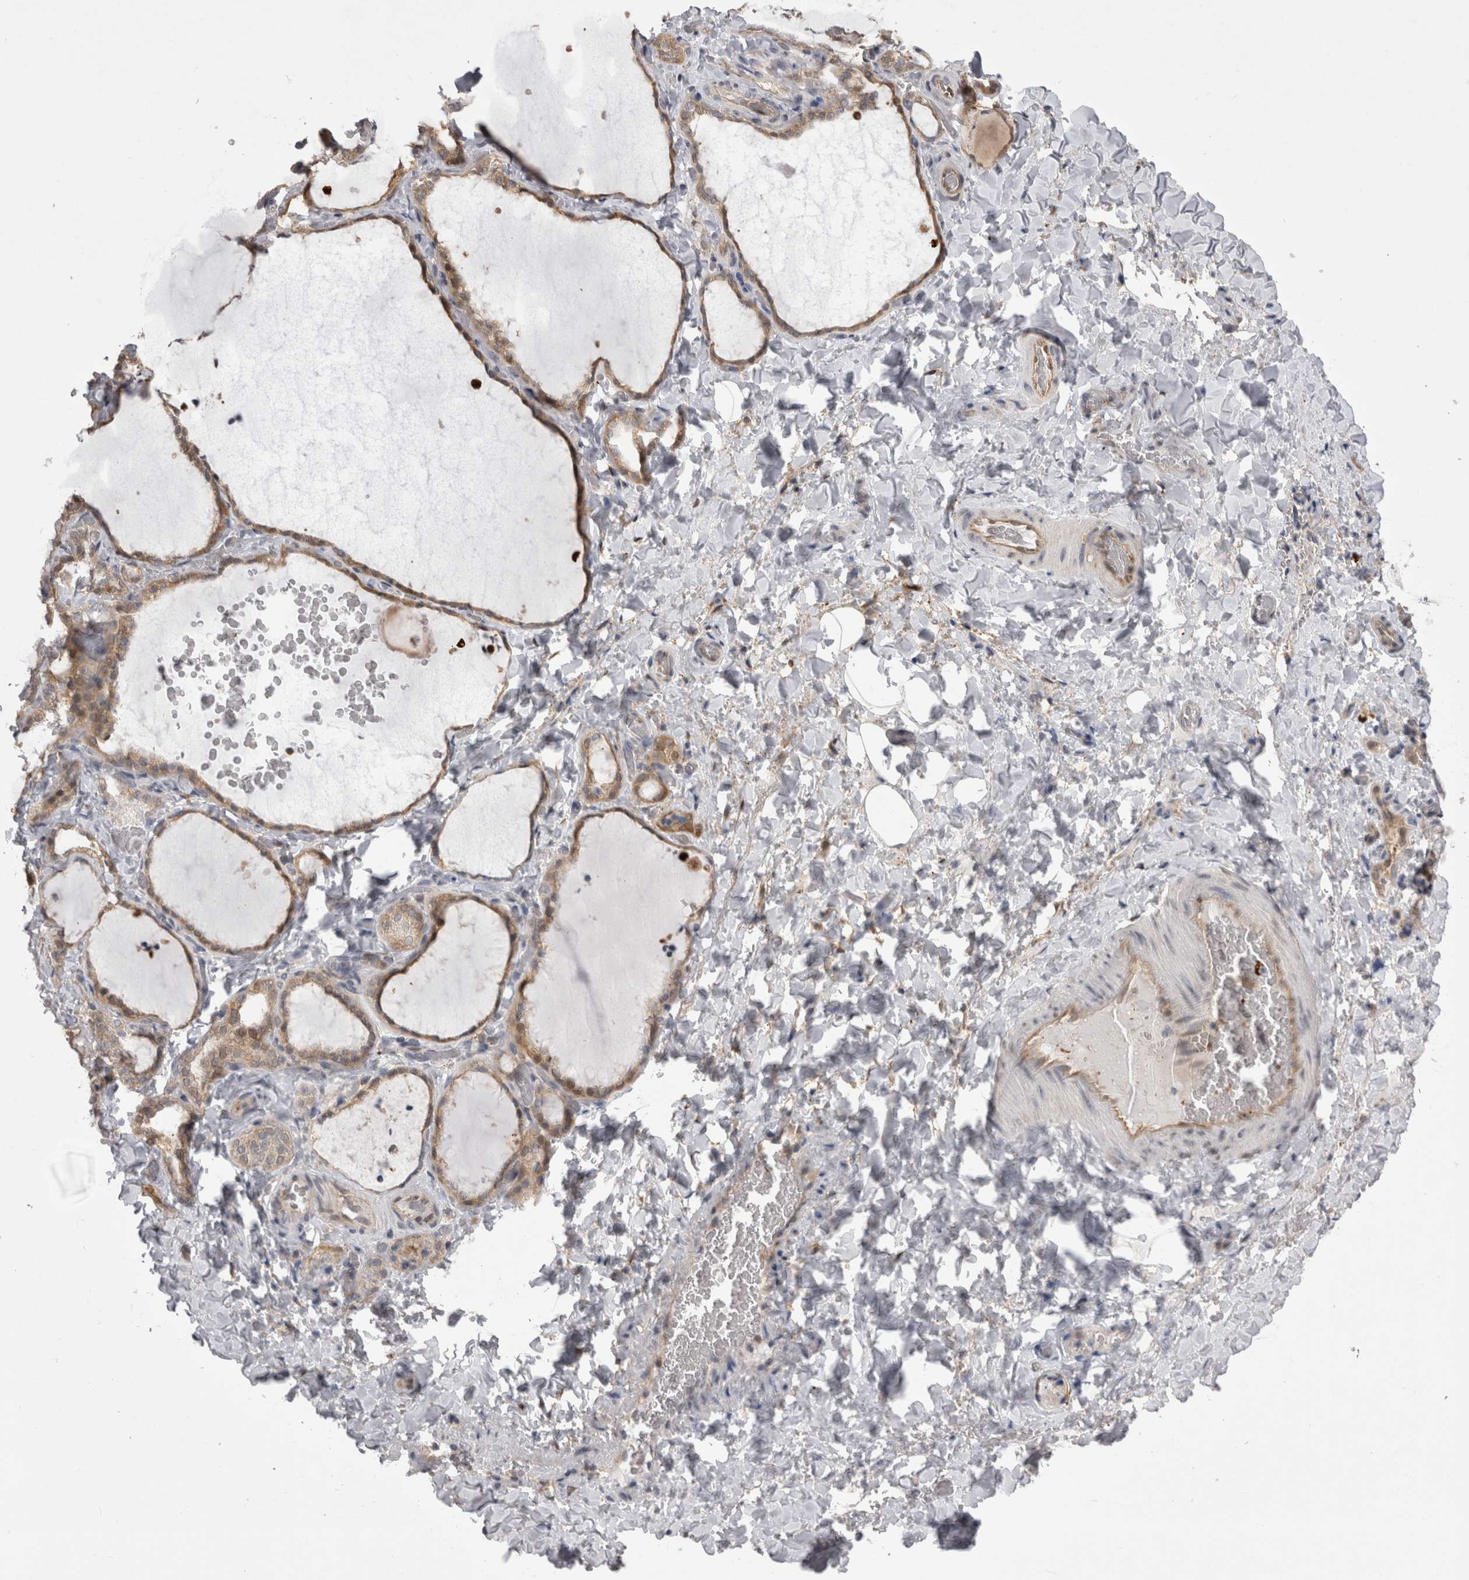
{"staining": {"intensity": "weak", "quantity": ">75%", "location": "cytoplasmic/membranous"}, "tissue": "thyroid gland", "cell_type": "Glandular cells", "image_type": "normal", "snomed": [{"axis": "morphology", "description": "Normal tissue, NOS"}, {"axis": "topography", "description": "Thyroid gland"}], "caption": "Glandular cells display low levels of weak cytoplasmic/membranous expression in approximately >75% of cells in unremarkable human thyroid gland.", "gene": "CHIC1", "patient": {"sex": "female", "age": 22}}